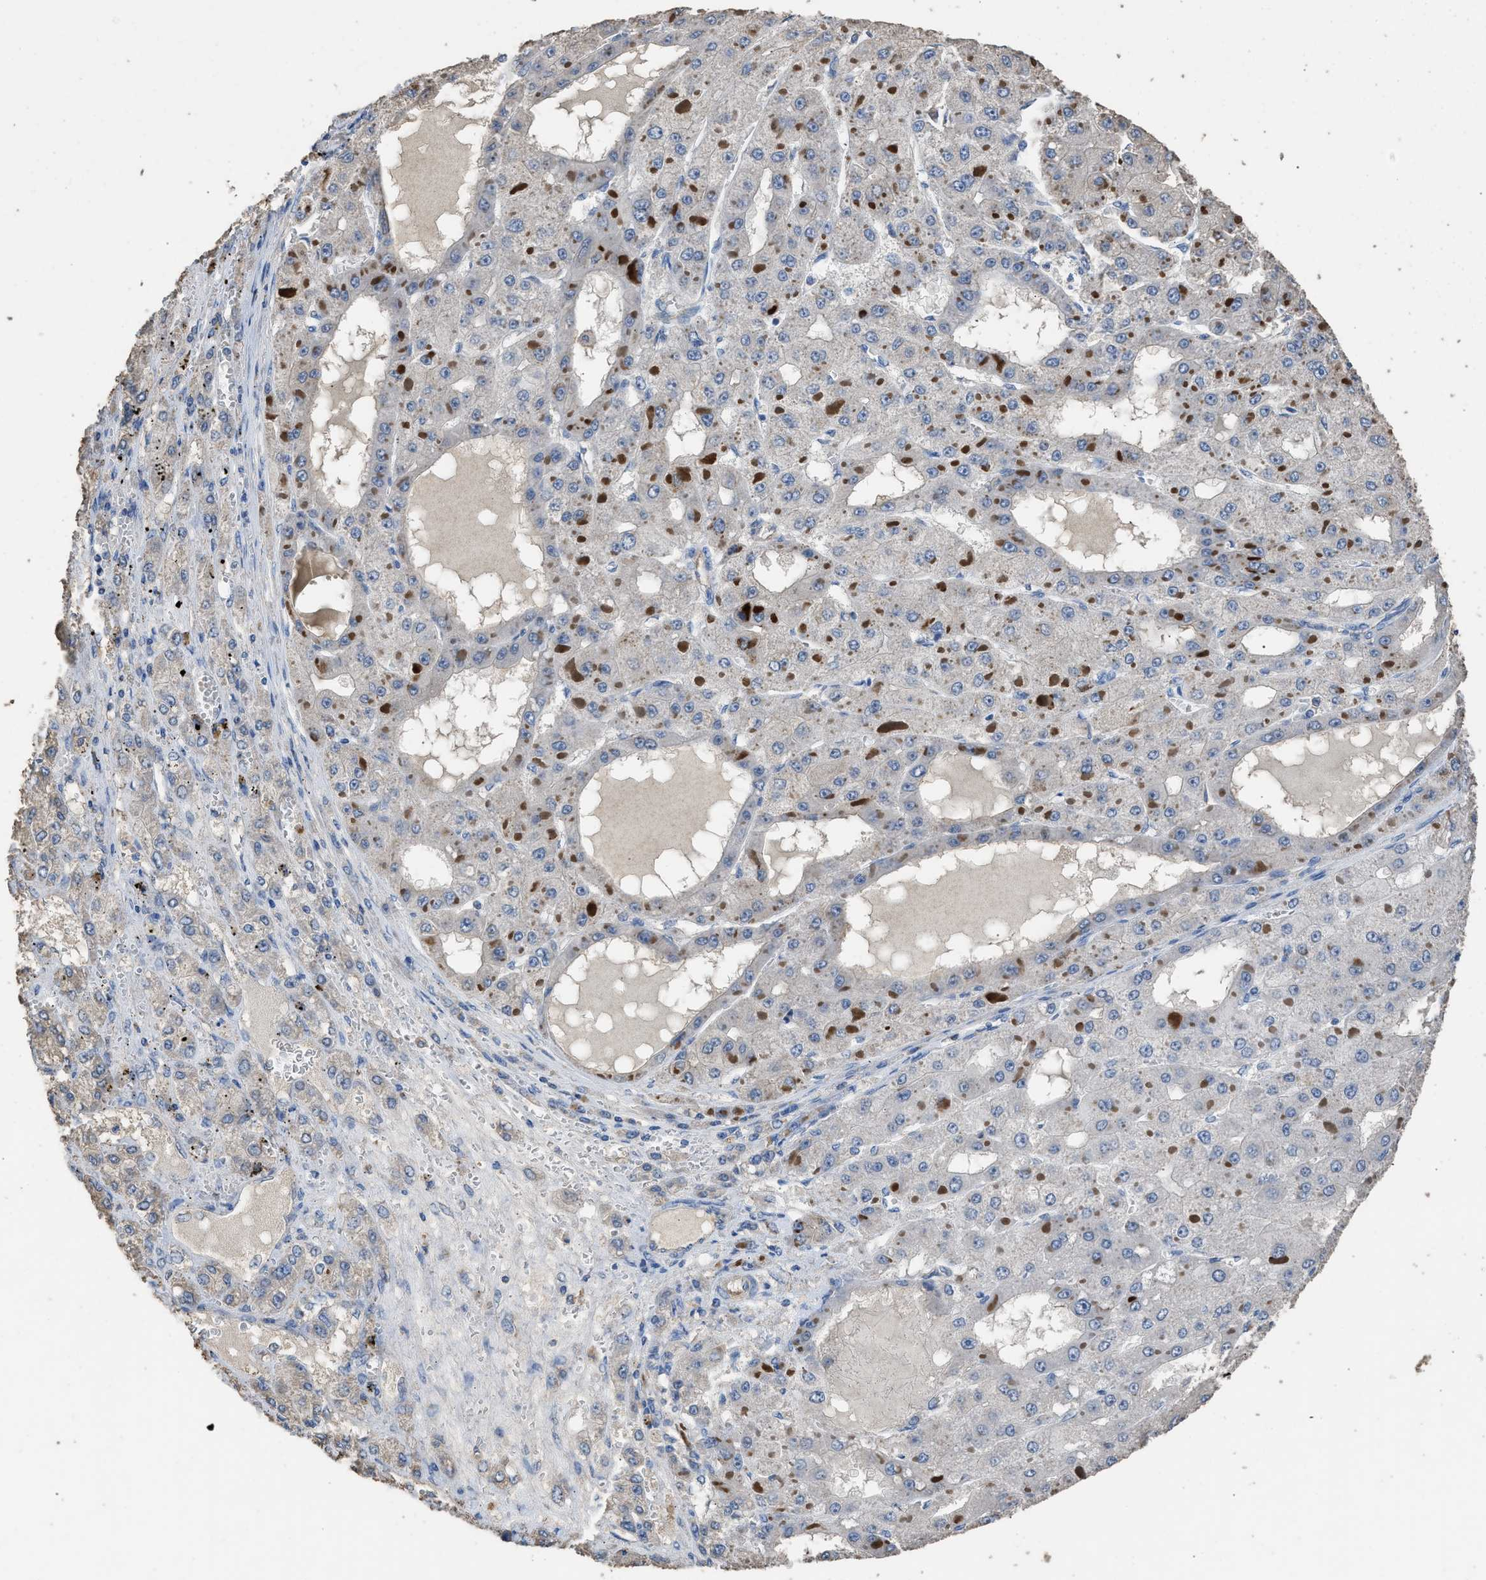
{"staining": {"intensity": "negative", "quantity": "none", "location": "none"}, "tissue": "liver cancer", "cell_type": "Tumor cells", "image_type": "cancer", "snomed": [{"axis": "morphology", "description": "Carcinoma, Hepatocellular, NOS"}, {"axis": "topography", "description": "Liver"}], "caption": "Immunohistochemistry (IHC) micrograph of liver cancer (hepatocellular carcinoma) stained for a protein (brown), which exhibits no staining in tumor cells. (DAB (3,3'-diaminobenzidine) IHC with hematoxylin counter stain).", "gene": "ITSN1", "patient": {"sex": "female", "age": 73}}